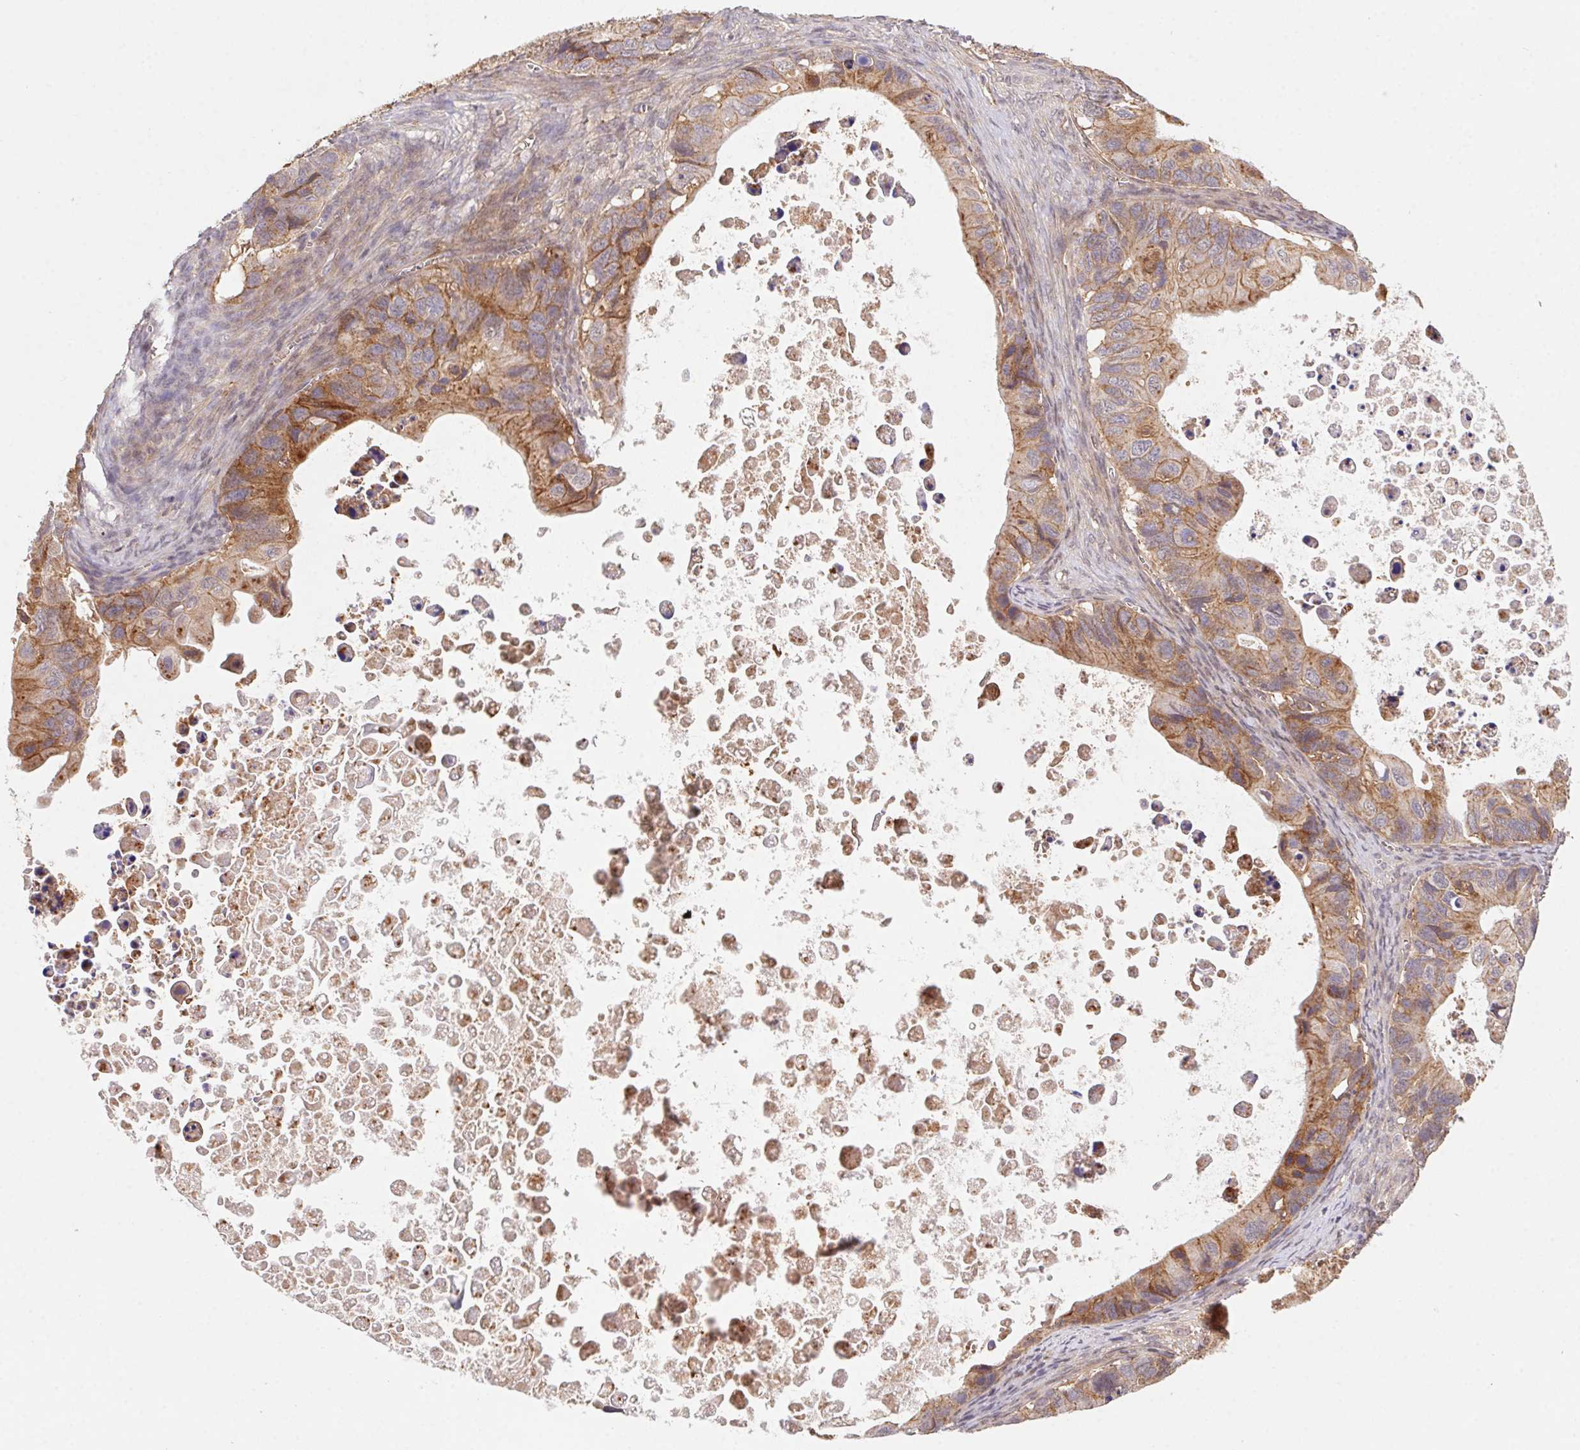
{"staining": {"intensity": "moderate", "quantity": ">75%", "location": "cytoplasmic/membranous"}, "tissue": "ovarian cancer", "cell_type": "Tumor cells", "image_type": "cancer", "snomed": [{"axis": "morphology", "description": "Cystadenocarcinoma, mucinous, NOS"}, {"axis": "topography", "description": "Ovary"}], "caption": "Approximately >75% of tumor cells in human mucinous cystadenocarcinoma (ovarian) show moderate cytoplasmic/membranous protein expression as visualized by brown immunohistochemical staining.", "gene": "SLC52A2", "patient": {"sex": "female", "age": 64}}